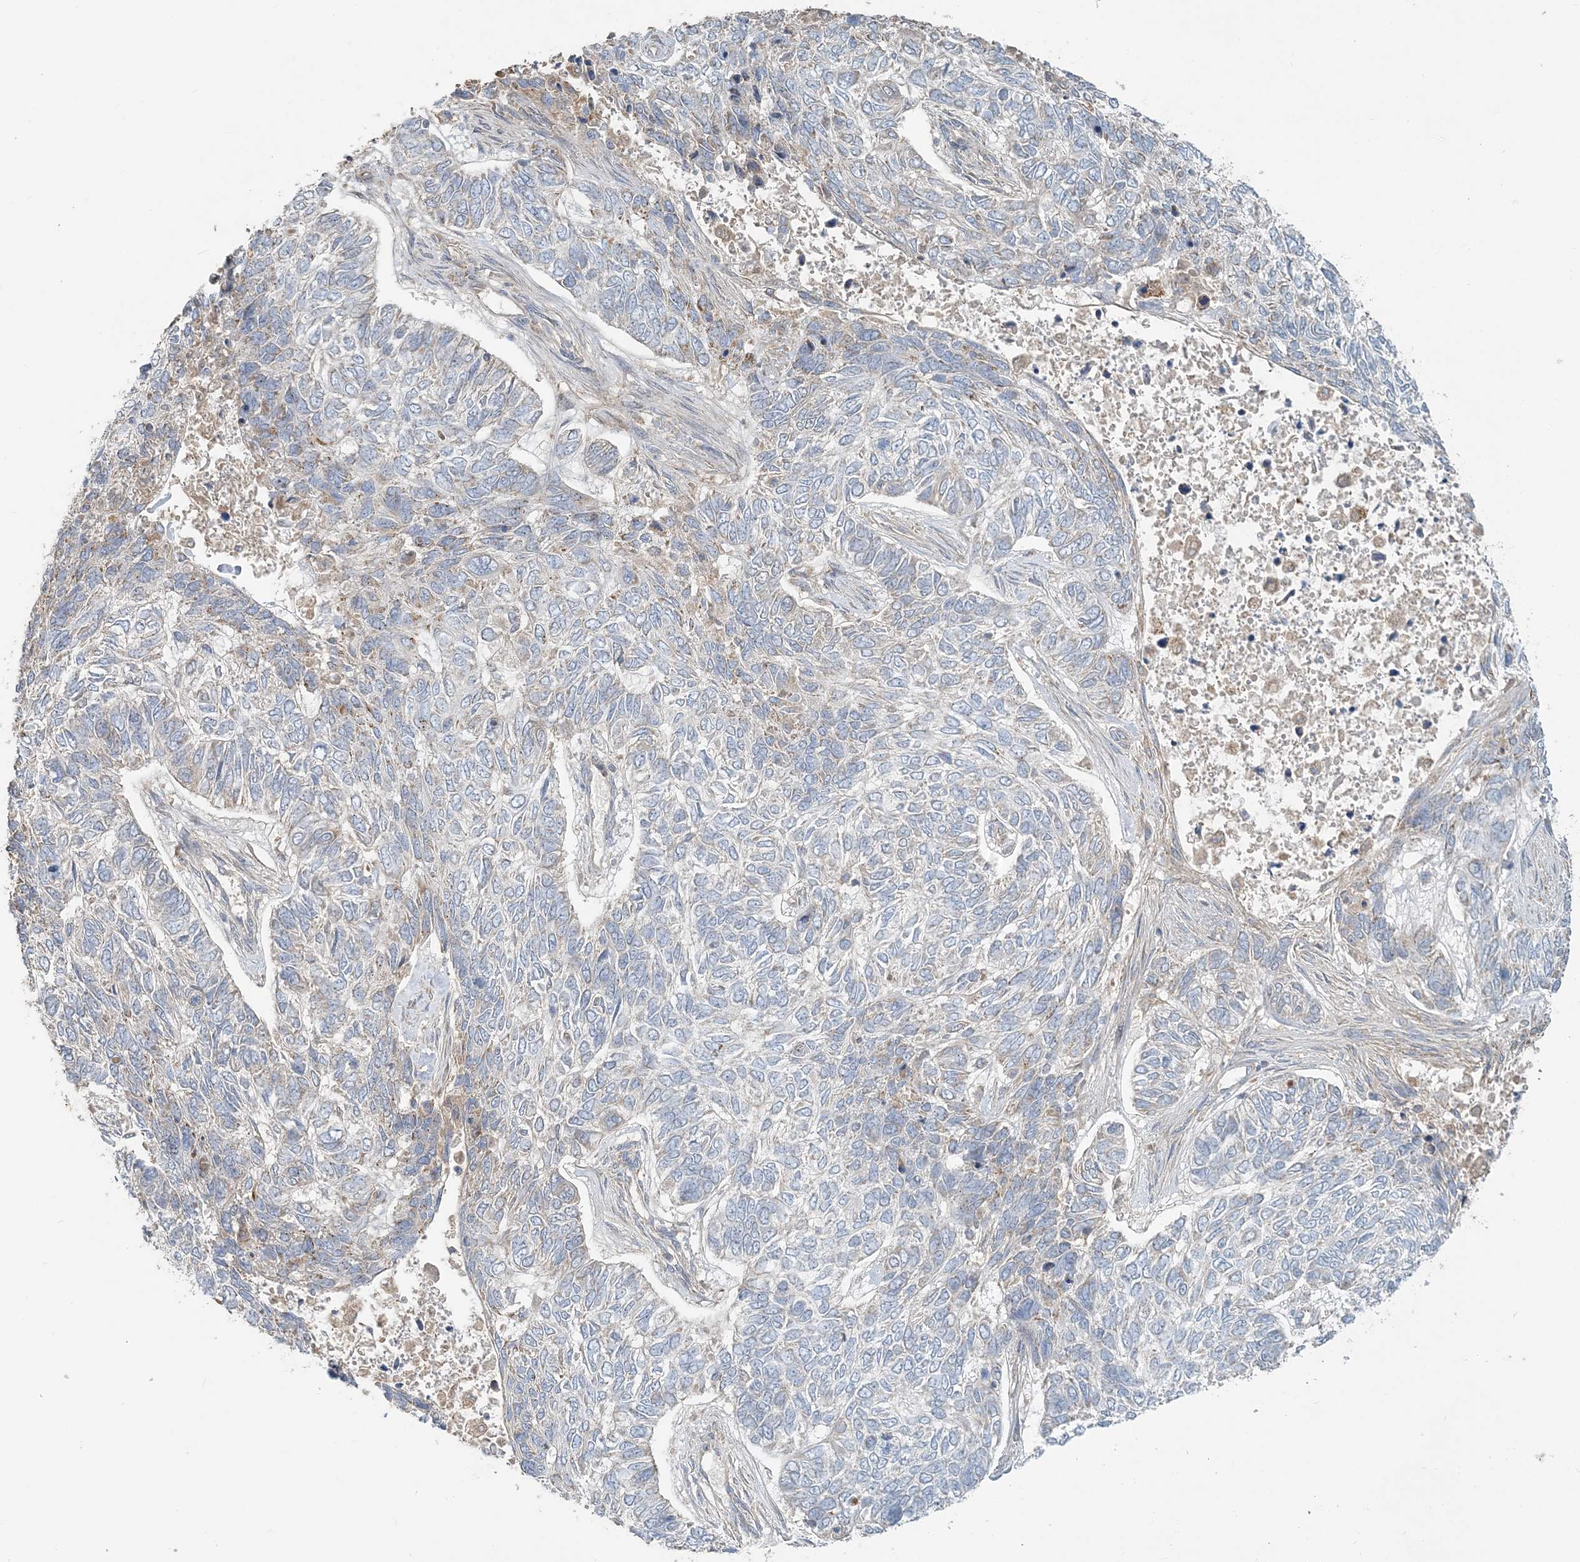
{"staining": {"intensity": "negative", "quantity": "none", "location": "none"}, "tissue": "skin cancer", "cell_type": "Tumor cells", "image_type": "cancer", "snomed": [{"axis": "morphology", "description": "Basal cell carcinoma"}, {"axis": "topography", "description": "Skin"}], "caption": "The image exhibits no significant staining in tumor cells of skin basal cell carcinoma.", "gene": "SLC4A10", "patient": {"sex": "female", "age": 65}}